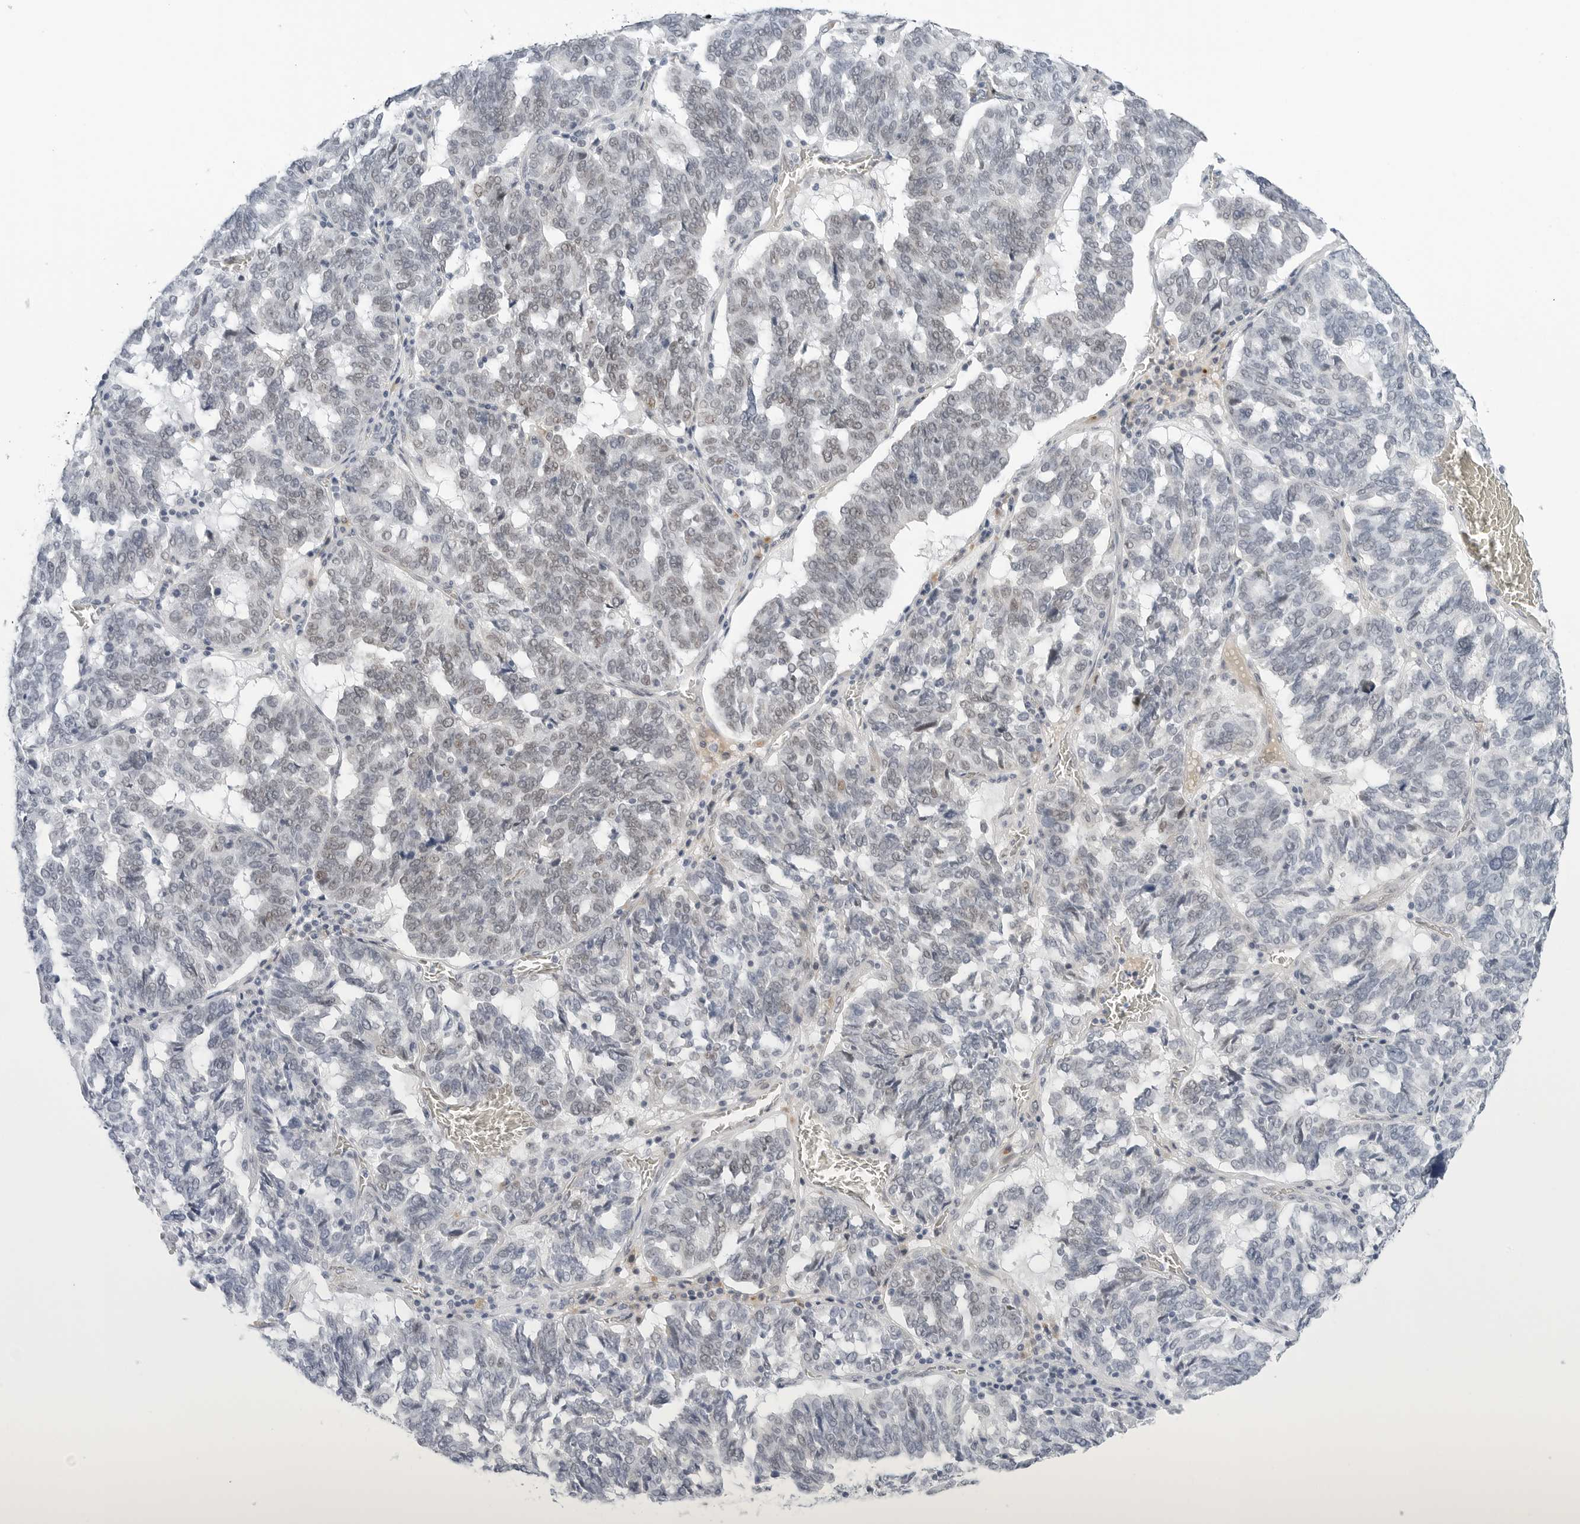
{"staining": {"intensity": "negative", "quantity": "none", "location": "none"}, "tissue": "ovarian cancer", "cell_type": "Tumor cells", "image_type": "cancer", "snomed": [{"axis": "morphology", "description": "Cystadenocarcinoma, serous, NOS"}, {"axis": "topography", "description": "Ovary"}], "caption": "High magnification brightfield microscopy of ovarian serous cystadenocarcinoma stained with DAB (3,3'-diaminobenzidine) (brown) and counterstained with hematoxylin (blue): tumor cells show no significant expression.", "gene": "TSEN2", "patient": {"sex": "female", "age": 59}}